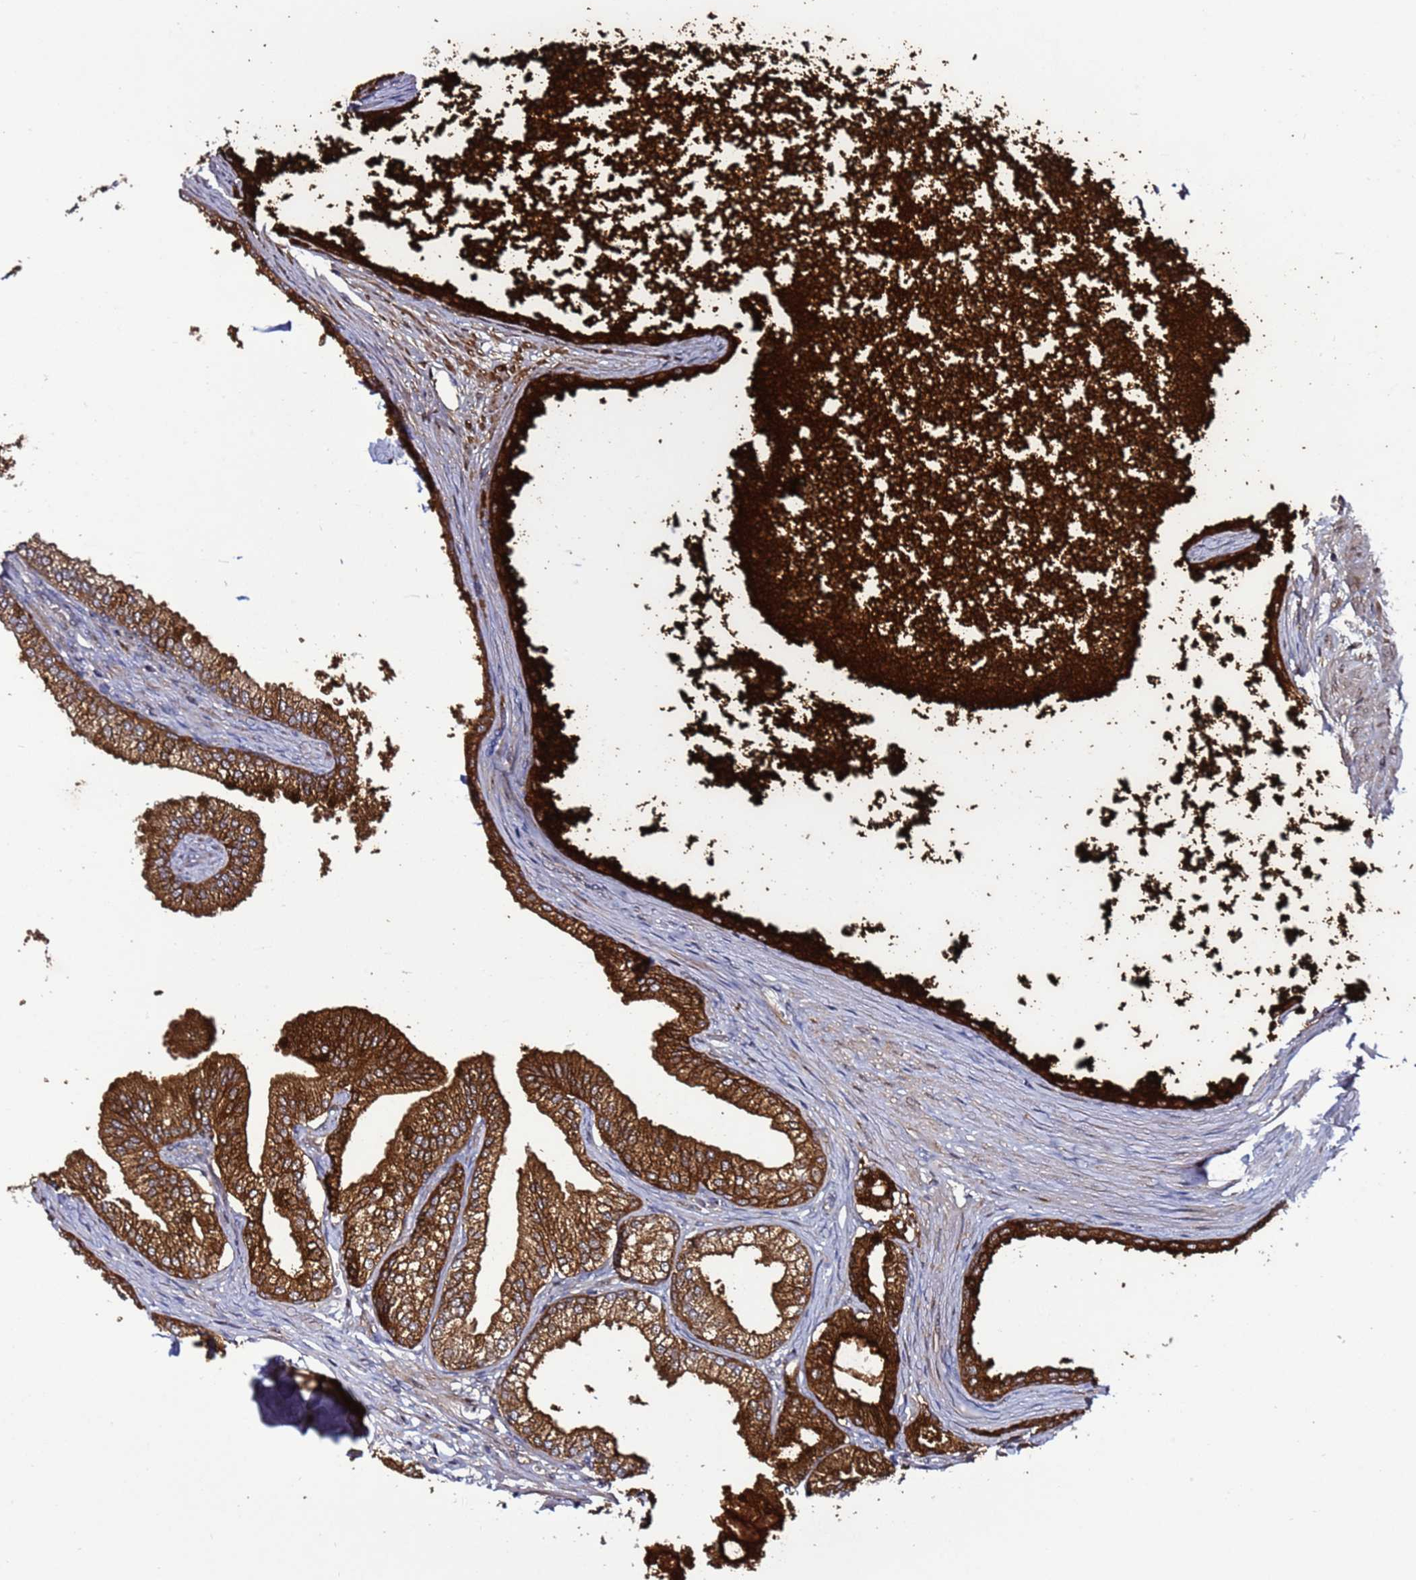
{"staining": {"intensity": "strong", "quantity": ">75%", "location": "cytoplasmic/membranous"}, "tissue": "prostate", "cell_type": "Glandular cells", "image_type": "normal", "snomed": [{"axis": "morphology", "description": "Normal tissue, NOS"}, {"axis": "morphology", "description": "Urothelial carcinoma, Low grade"}, {"axis": "topography", "description": "Urinary bladder"}, {"axis": "topography", "description": "Prostate"}], "caption": "Human prostate stained with a brown dye reveals strong cytoplasmic/membranous positive expression in approximately >75% of glandular cells.", "gene": "TMEM176B", "patient": {"sex": "male", "age": 60}}